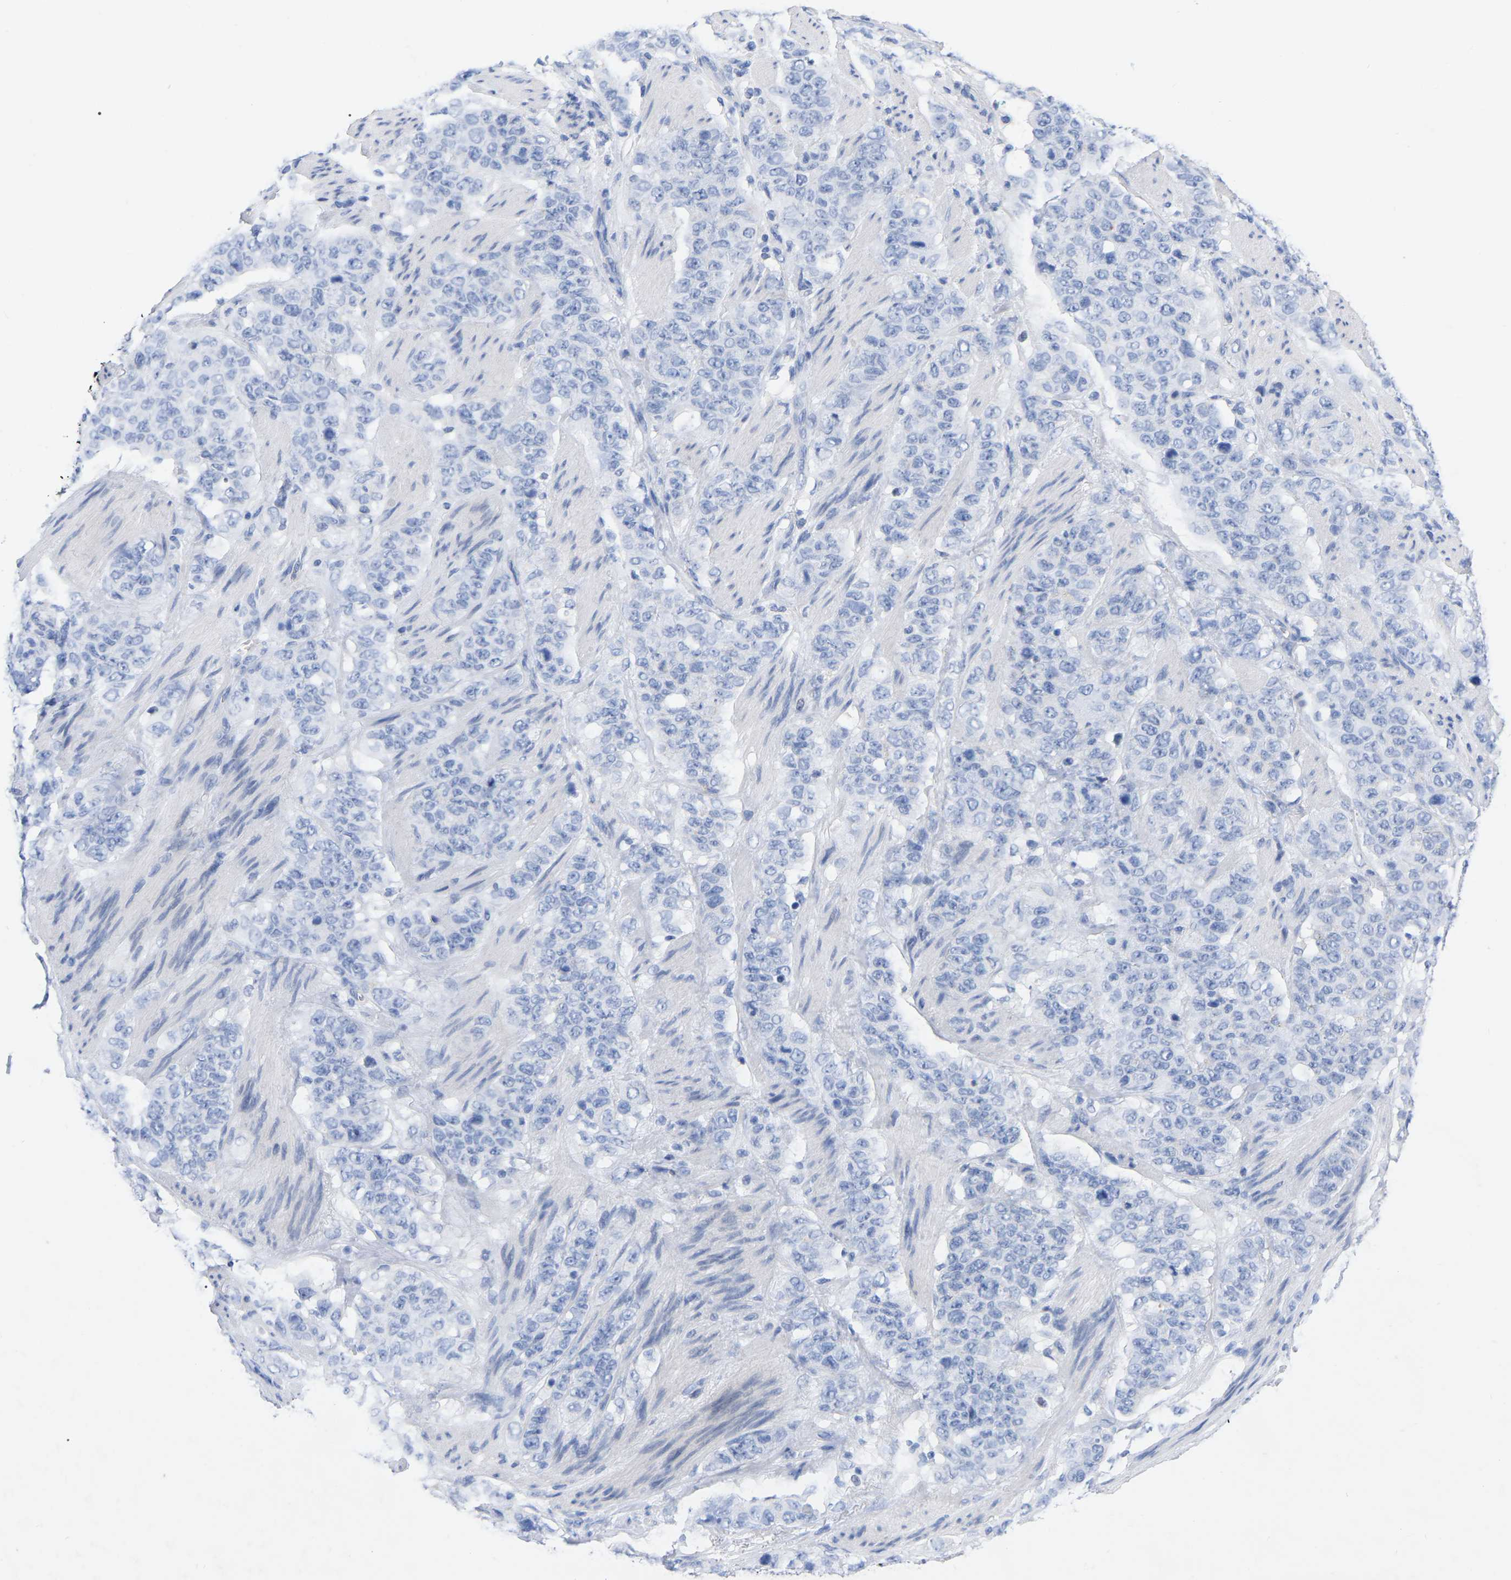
{"staining": {"intensity": "negative", "quantity": "none", "location": "none"}, "tissue": "stomach cancer", "cell_type": "Tumor cells", "image_type": "cancer", "snomed": [{"axis": "morphology", "description": "Adenocarcinoma, NOS"}, {"axis": "topography", "description": "Stomach"}], "caption": "Stomach cancer (adenocarcinoma) was stained to show a protein in brown. There is no significant positivity in tumor cells.", "gene": "ZNF629", "patient": {"sex": "male", "age": 48}}